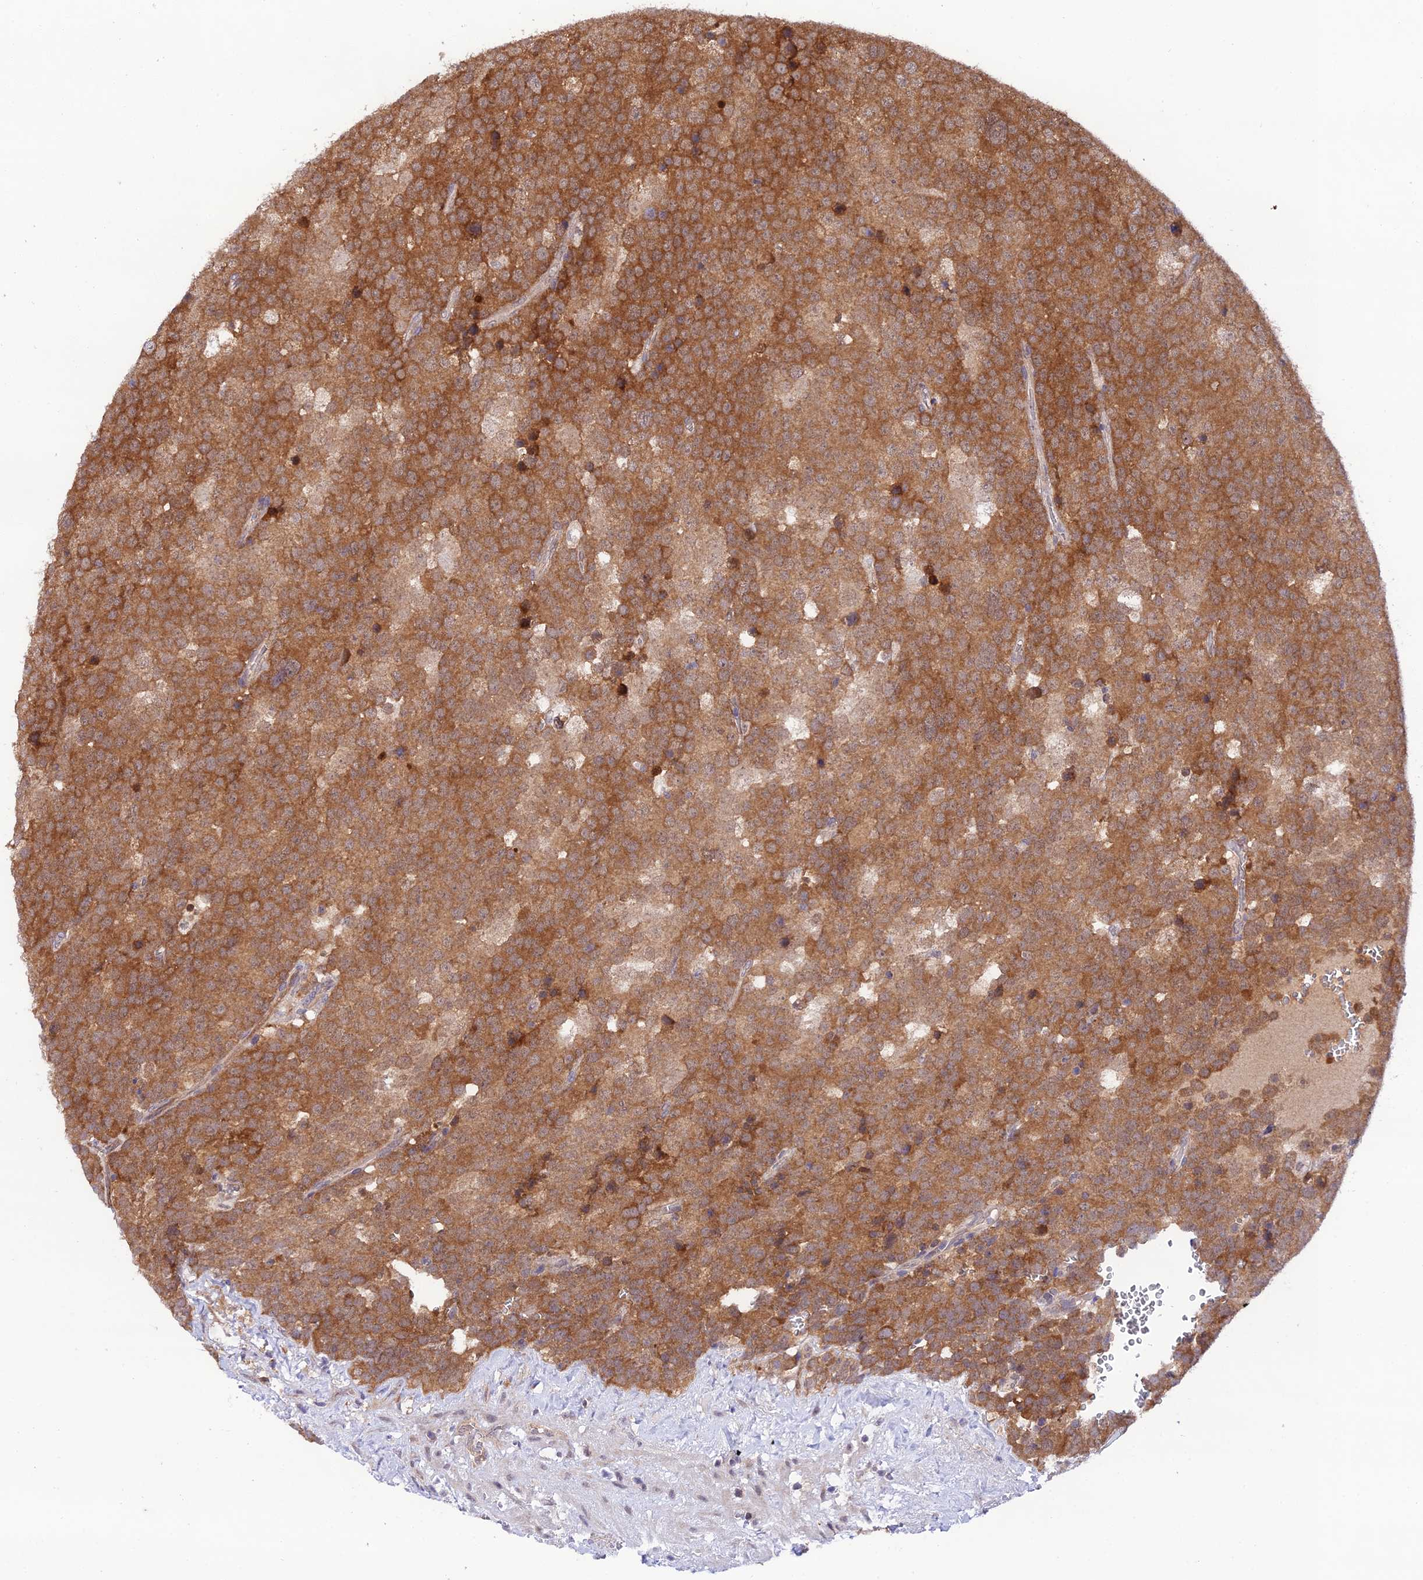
{"staining": {"intensity": "strong", "quantity": ">75%", "location": "cytoplasmic/membranous"}, "tissue": "testis cancer", "cell_type": "Tumor cells", "image_type": "cancer", "snomed": [{"axis": "morphology", "description": "Seminoma, NOS"}, {"axis": "topography", "description": "Testis"}], "caption": "Approximately >75% of tumor cells in human testis cancer (seminoma) show strong cytoplasmic/membranous protein staining as visualized by brown immunohistochemical staining.", "gene": "TRIM40", "patient": {"sex": "male", "age": 71}}